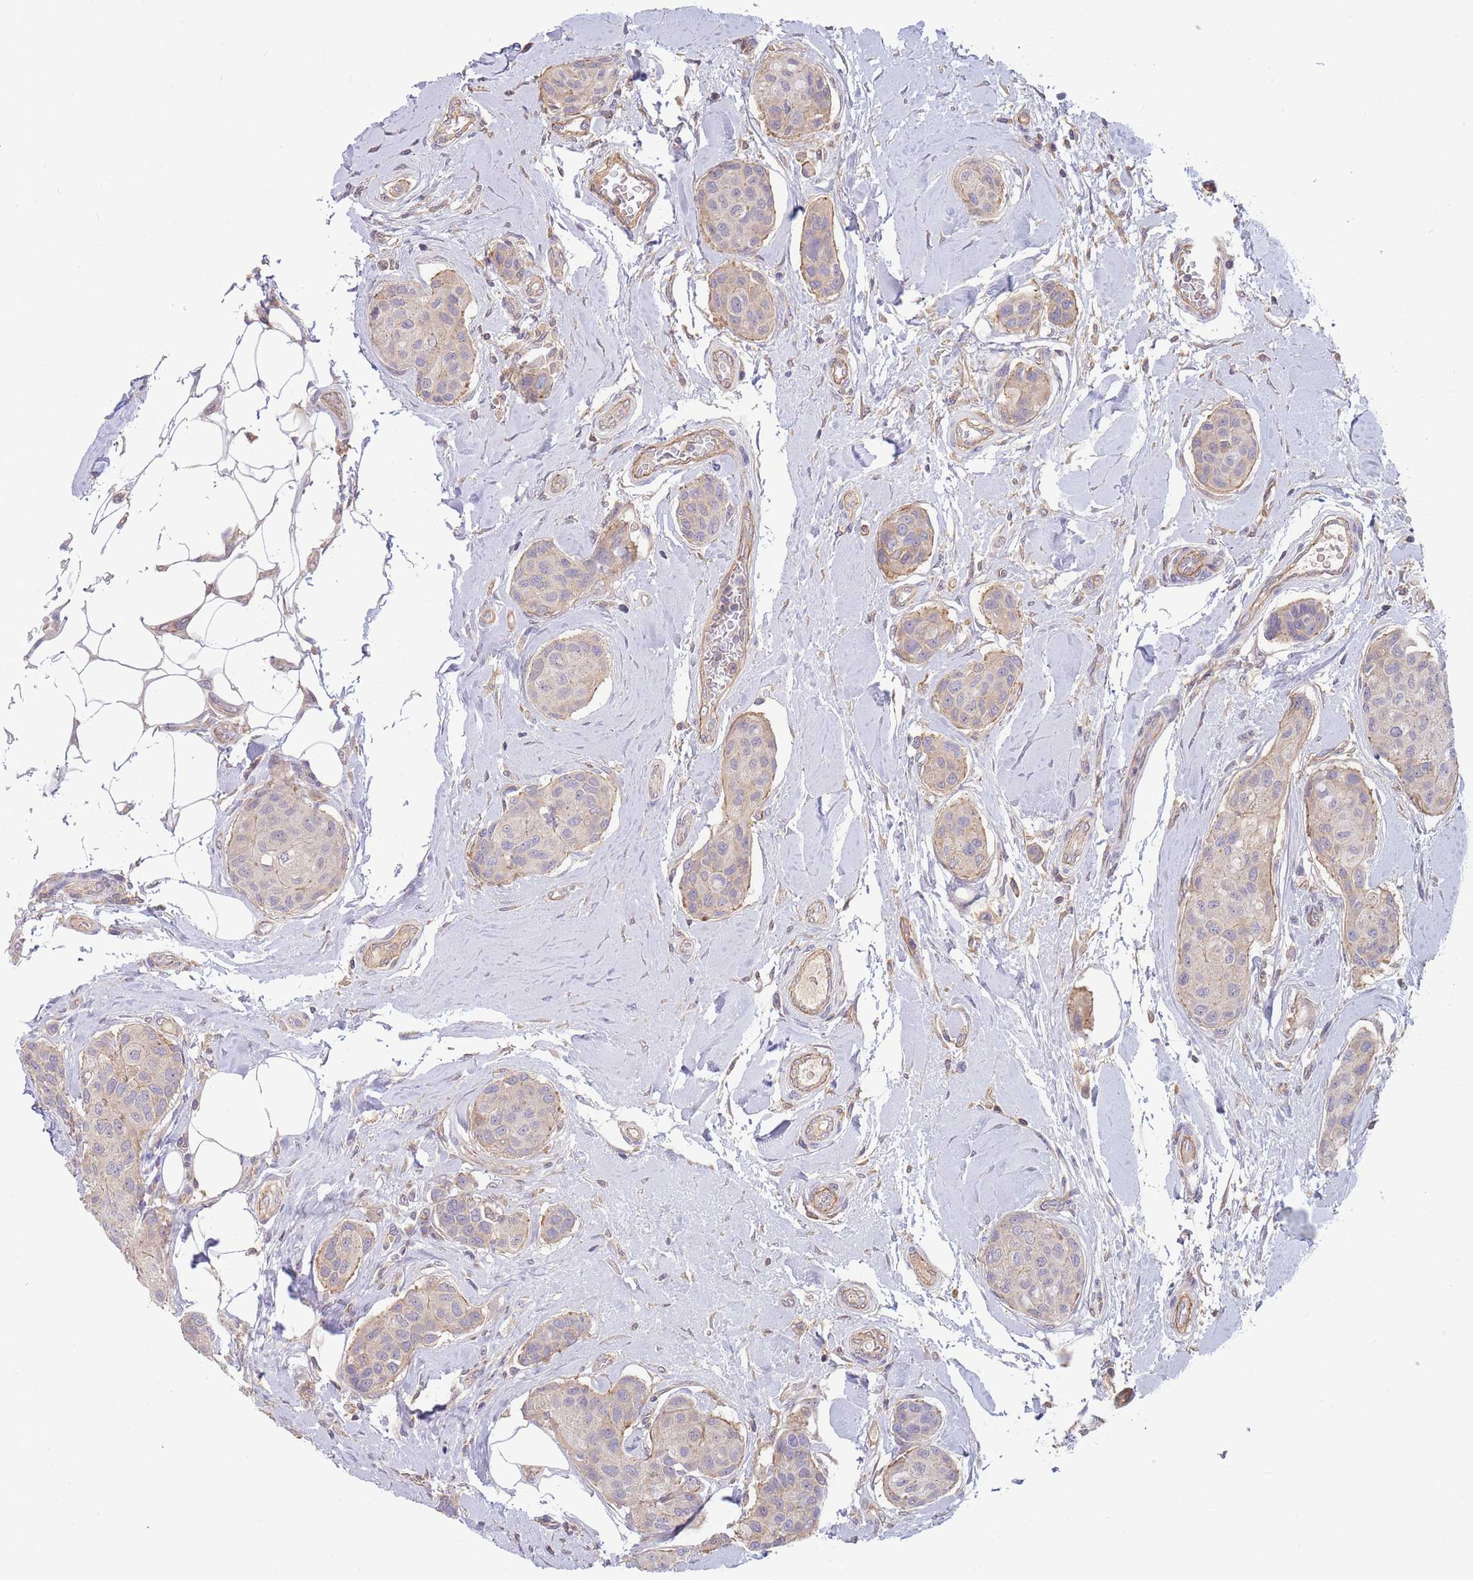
{"staining": {"intensity": "weak", "quantity": "<25%", "location": "cytoplasmic/membranous"}, "tissue": "breast cancer", "cell_type": "Tumor cells", "image_type": "cancer", "snomed": [{"axis": "morphology", "description": "Duct carcinoma"}, {"axis": "topography", "description": "Breast"}, {"axis": "topography", "description": "Lymph node"}], "caption": "Tumor cells show no significant positivity in breast intraductal carcinoma.", "gene": "NDUFAF5", "patient": {"sex": "female", "age": 80}}